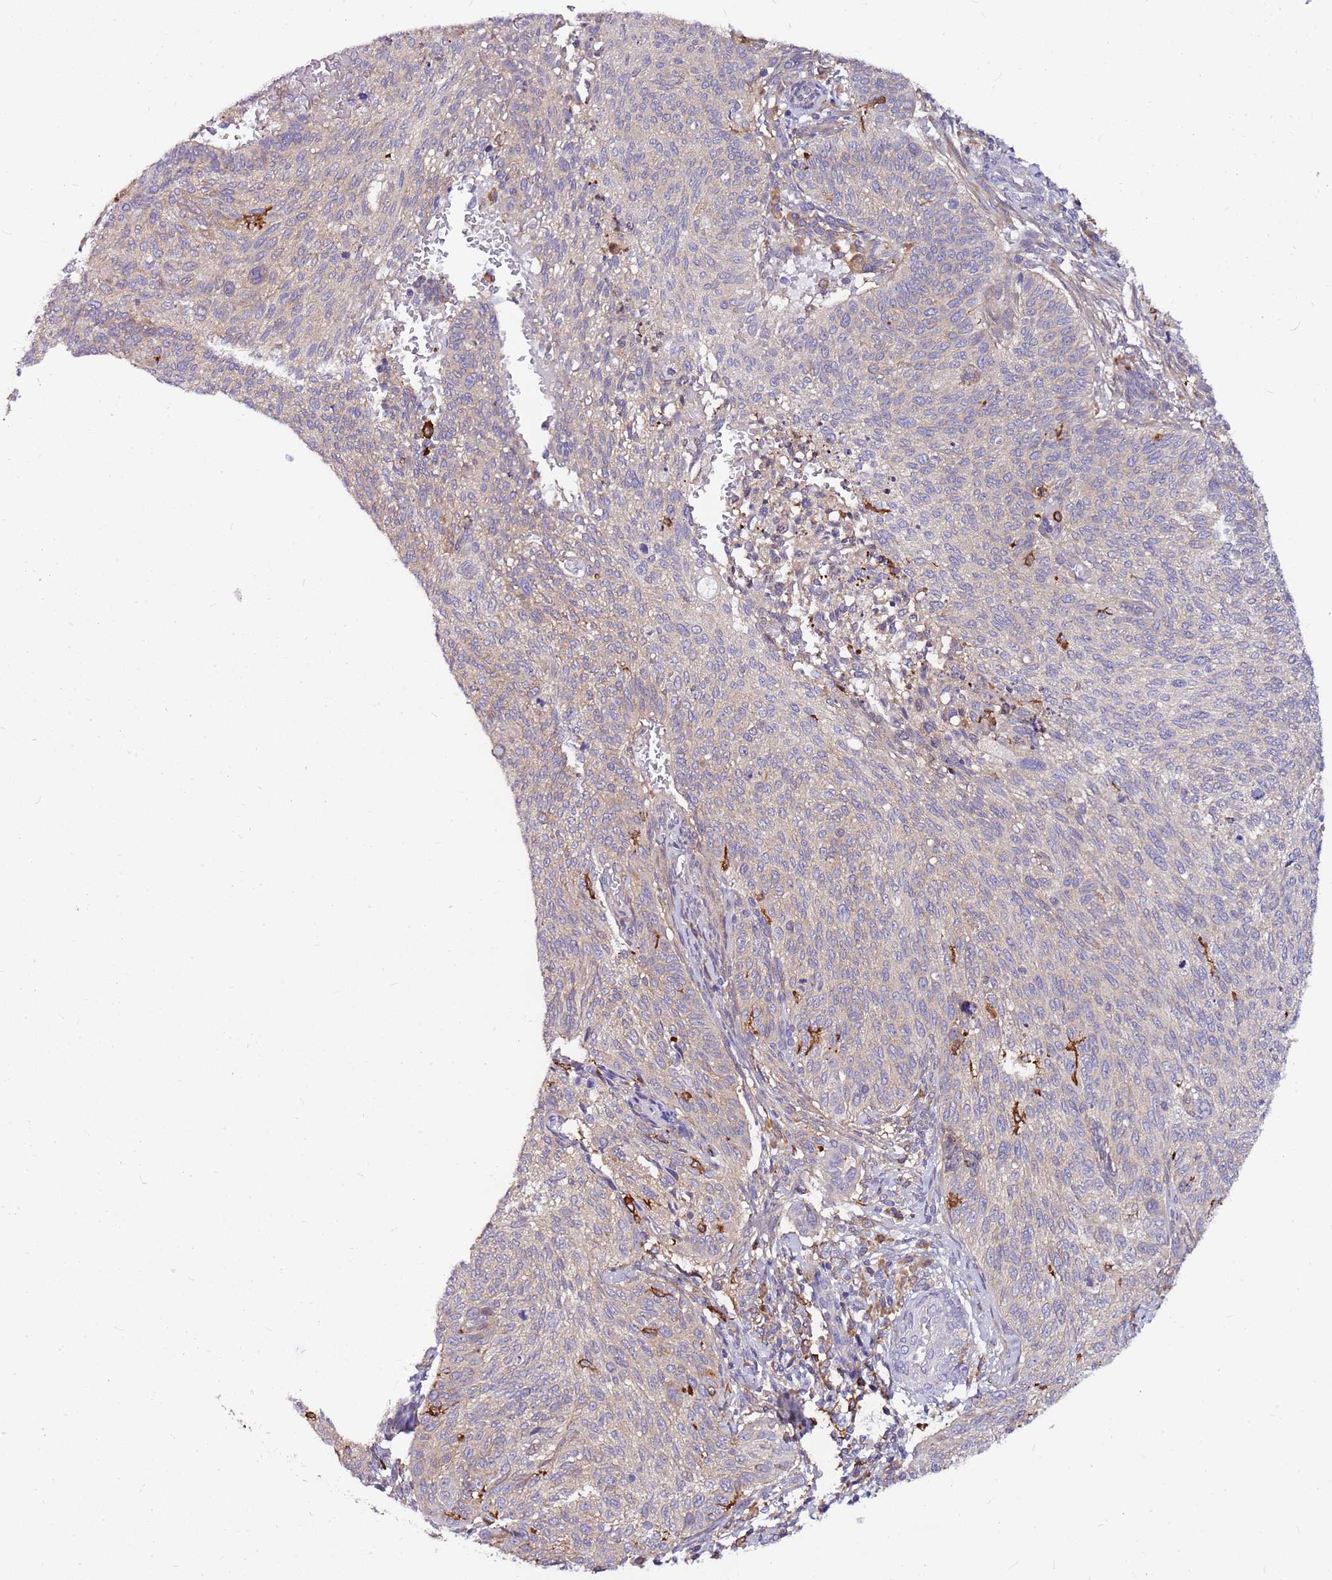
{"staining": {"intensity": "weak", "quantity": "<25%", "location": "cytoplasmic/membranous"}, "tissue": "cervical cancer", "cell_type": "Tumor cells", "image_type": "cancer", "snomed": [{"axis": "morphology", "description": "Squamous cell carcinoma, NOS"}, {"axis": "topography", "description": "Cervix"}], "caption": "This image is of squamous cell carcinoma (cervical) stained with immunohistochemistry to label a protein in brown with the nuclei are counter-stained blue. There is no staining in tumor cells.", "gene": "ATXN2L", "patient": {"sex": "female", "age": 70}}